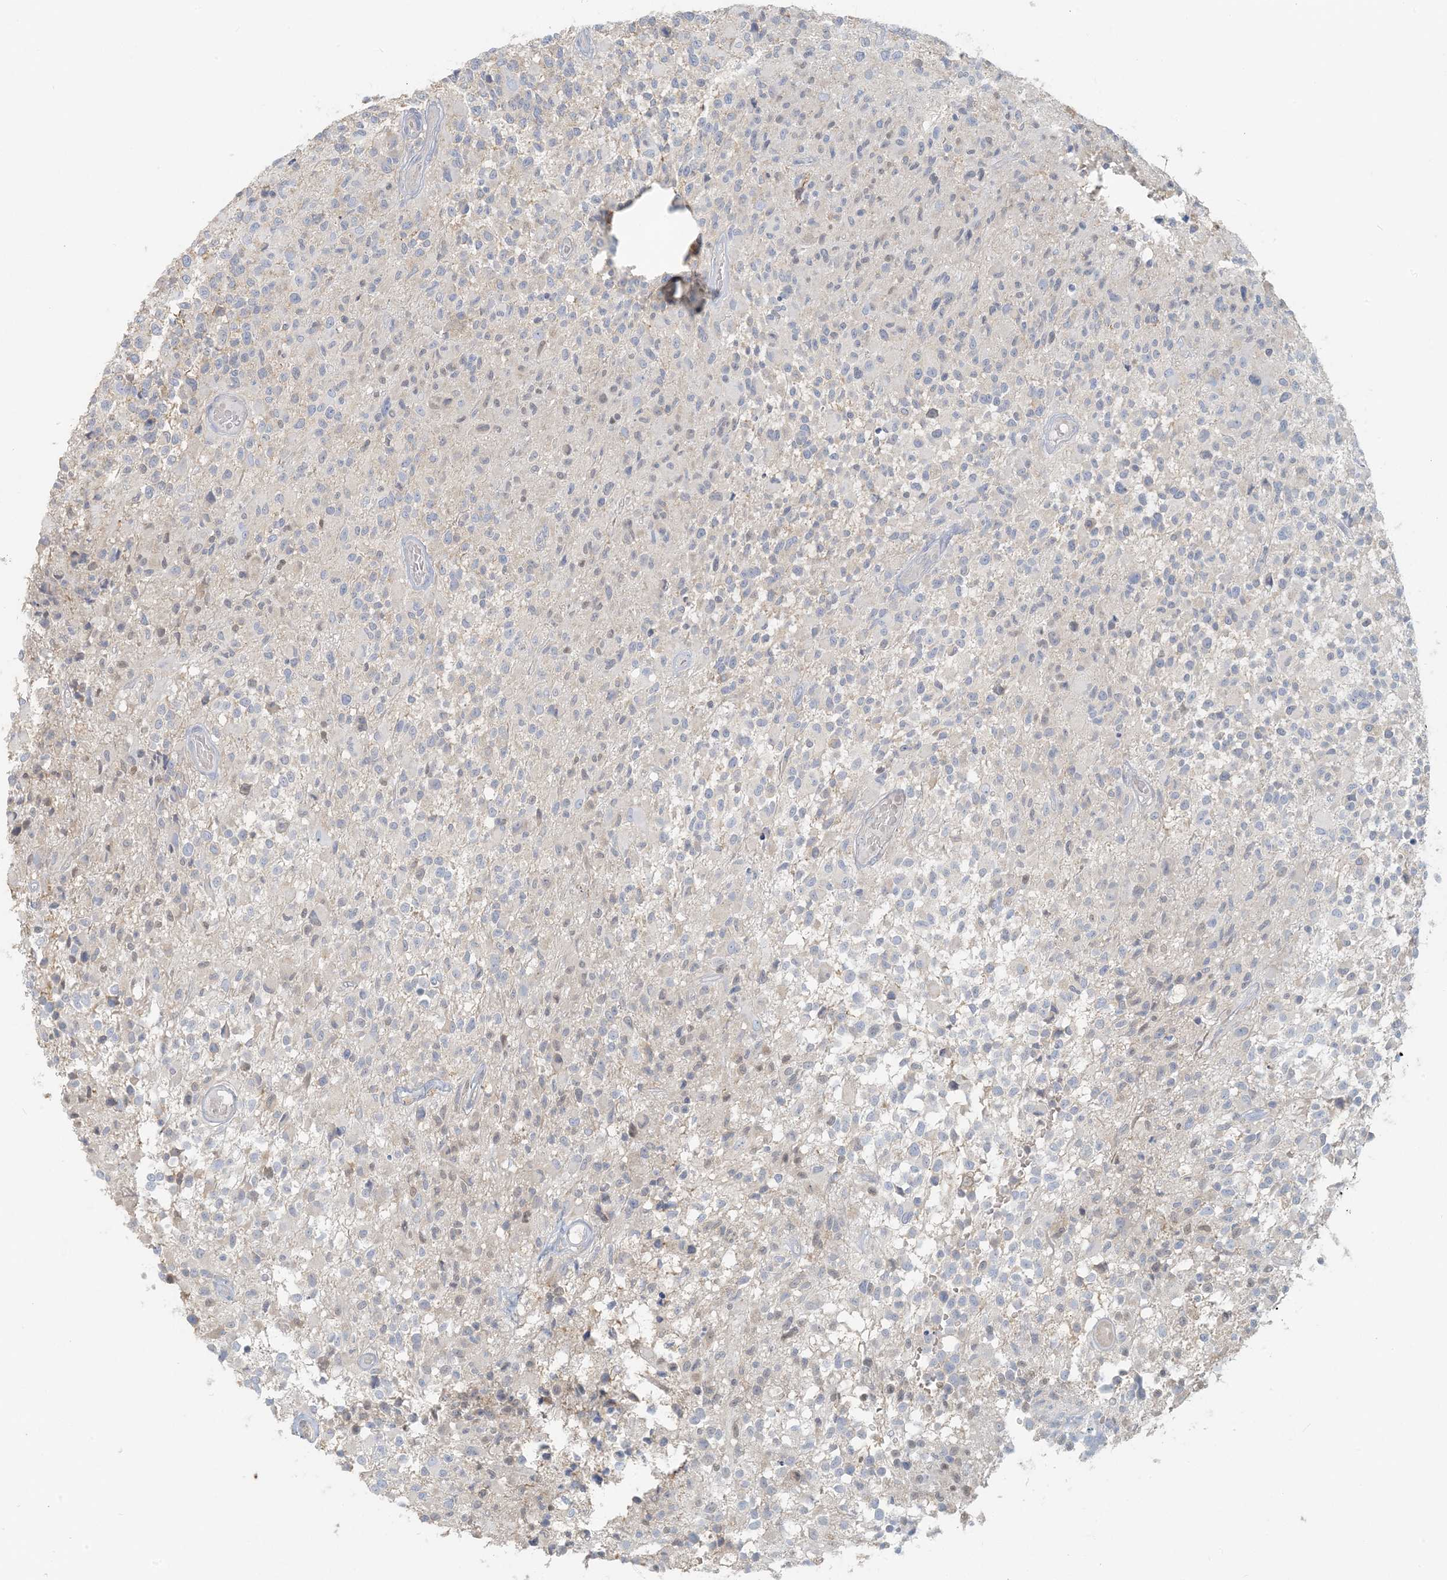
{"staining": {"intensity": "negative", "quantity": "none", "location": "none"}, "tissue": "glioma", "cell_type": "Tumor cells", "image_type": "cancer", "snomed": [{"axis": "morphology", "description": "Glioma, malignant, High grade"}, {"axis": "morphology", "description": "Glioblastoma, NOS"}, {"axis": "topography", "description": "Brain"}], "caption": "IHC of glioma displays no expression in tumor cells.", "gene": "HACL1", "patient": {"sex": "male", "age": 60}}